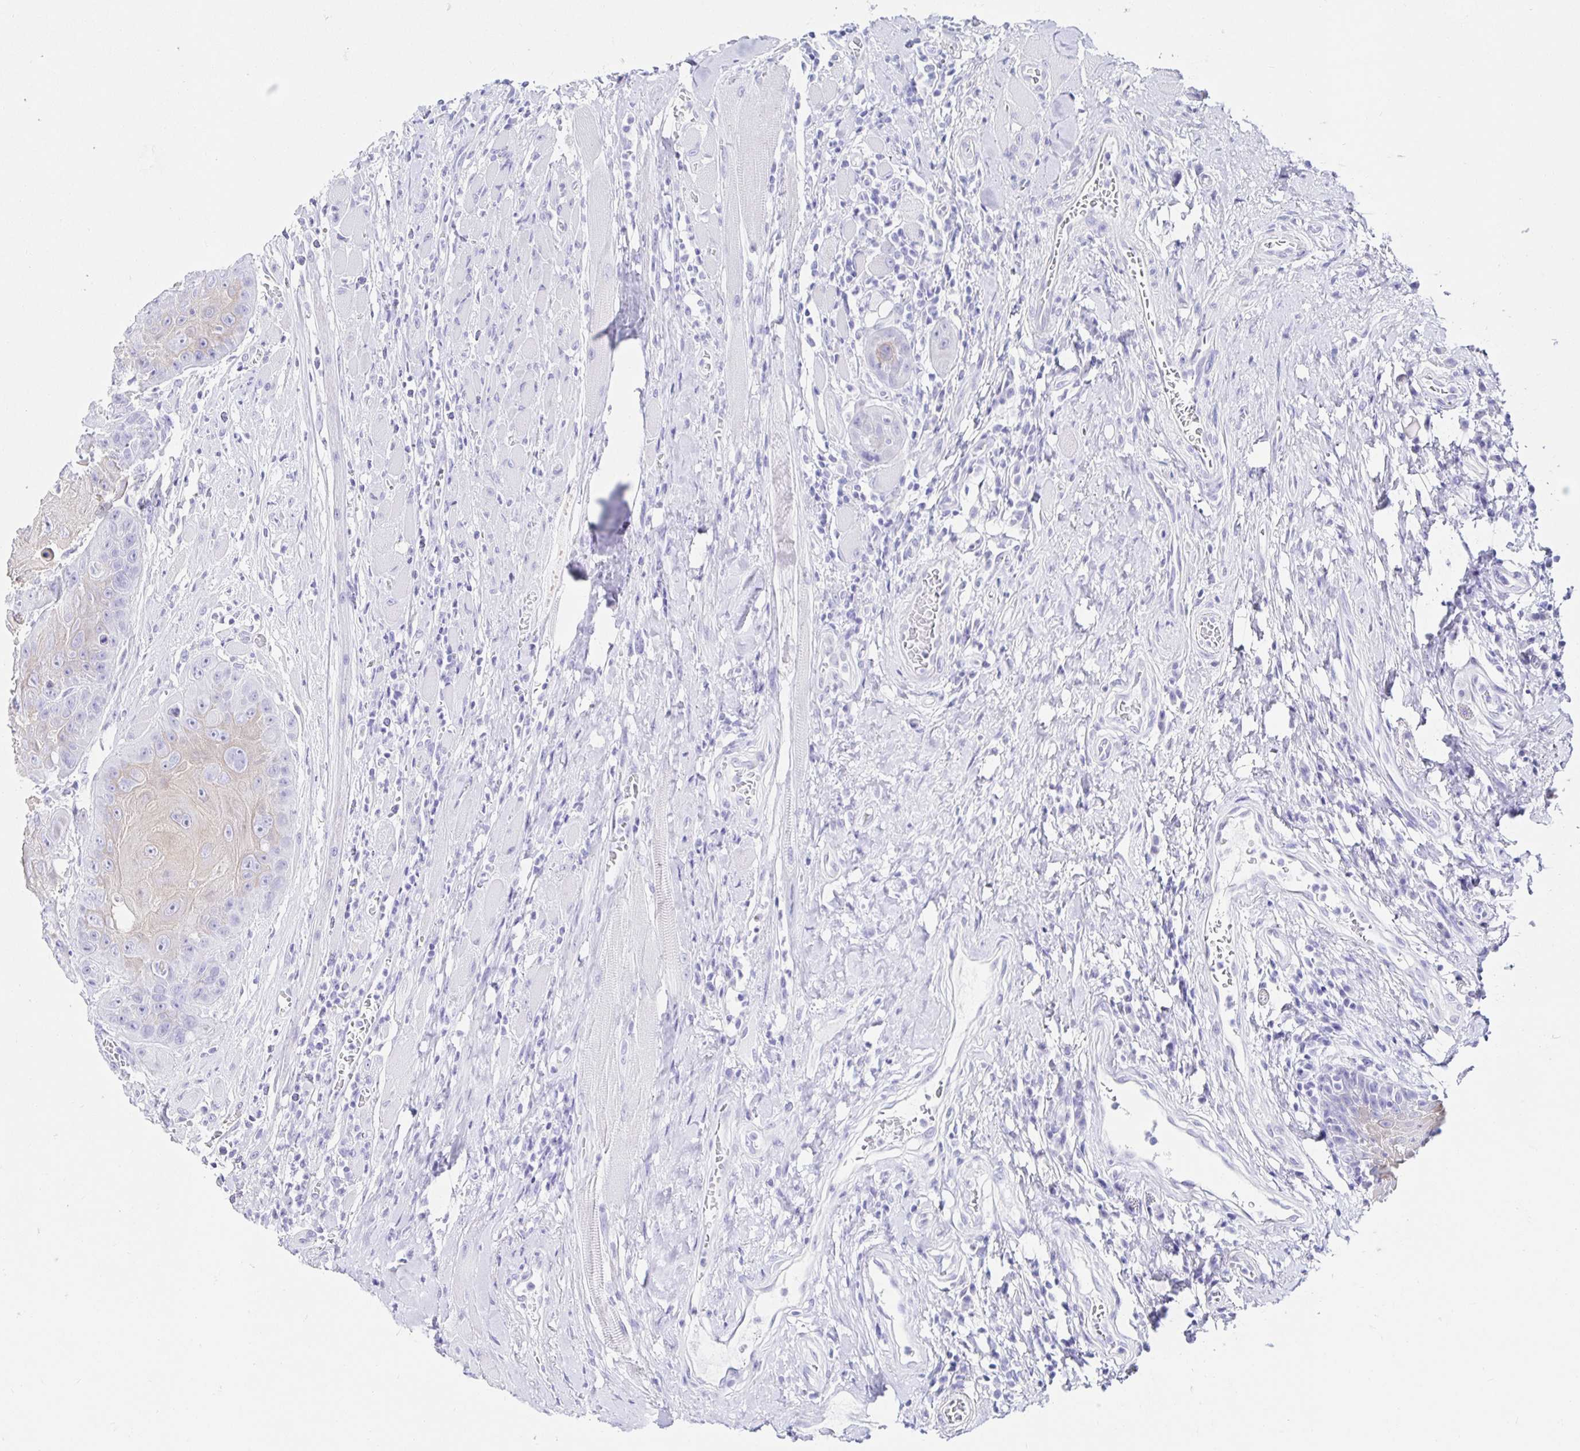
{"staining": {"intensity": "negative", "quantity": "none", "location": "none"}, "tissue": "head and neck cancer", "cell_type": "Tumor cells", "image_type": "cancer", "snomed": [{"axis": "morphology", "description": "Squamous cell carcinoma, NOS"}, {"axis": "topography", "description": "Head-Neck"}], "caption": "There is no significant expression in tumor cells of head and neck cancer (squamous cell carcinoma).", "gene": "CA9", "patient": {"sex": "female", "age": 59}}